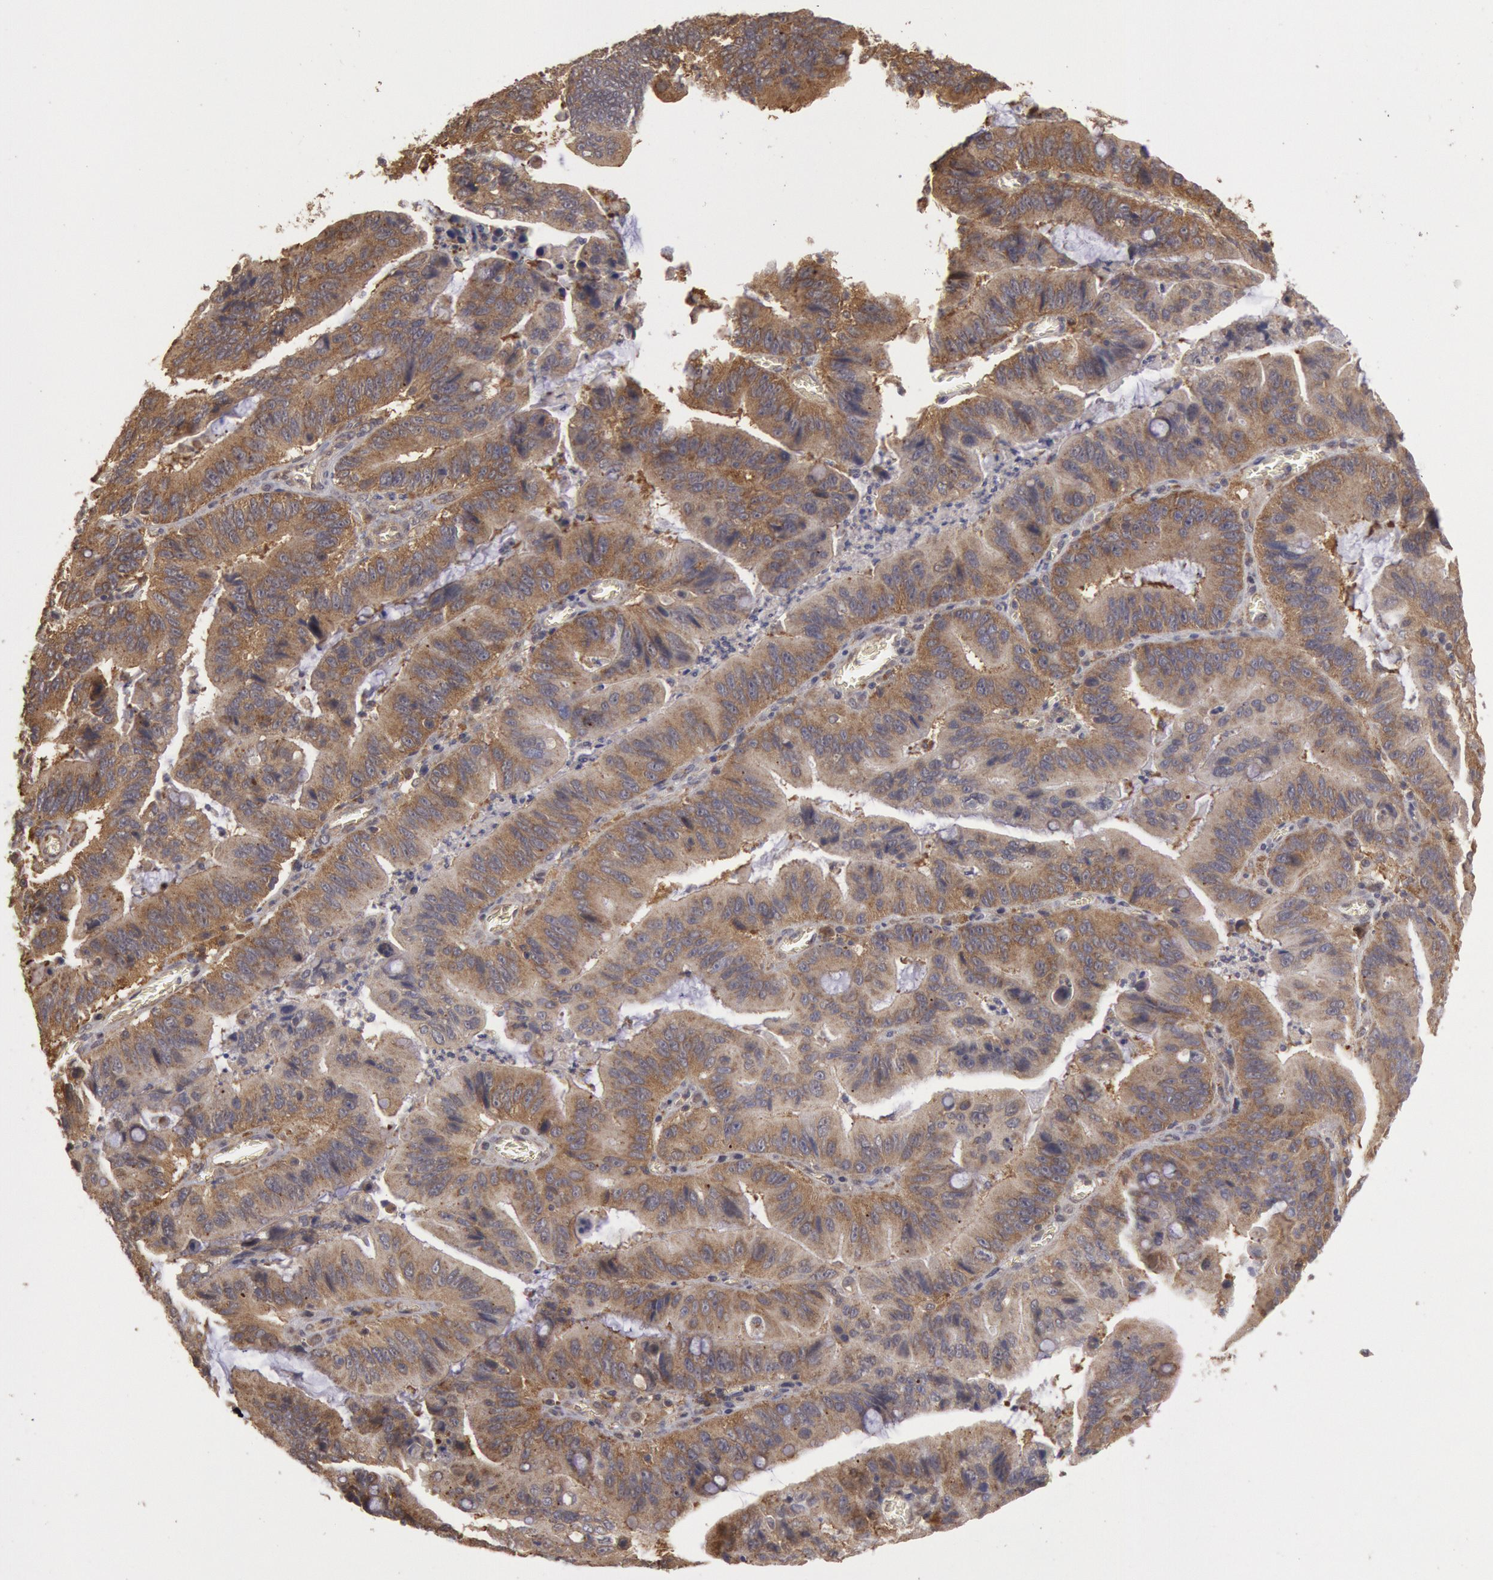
{"staining": {"intensity": "moderate", "quantity": ">75%", "location": "cytoplasmic/membranous"}, "tissue": "stomach cancer", "cell_type": "Tumor cells", "image_type": "cancer", "snomed": [{"axis": "morphology", "description": "Adenocarcinoma, NOS"}, {"axis": "topography", "description": "Stomach, upper"}], "caption": "Tumor cells display moderate cytoplasmic/membranous positivity in approximately >75% of cells in stomach cancer. (DAB IHC, brown staining for protein, blue staining for nuclei).", "gene": "USP14", "patient": {"sex": "male", "age": 63}}